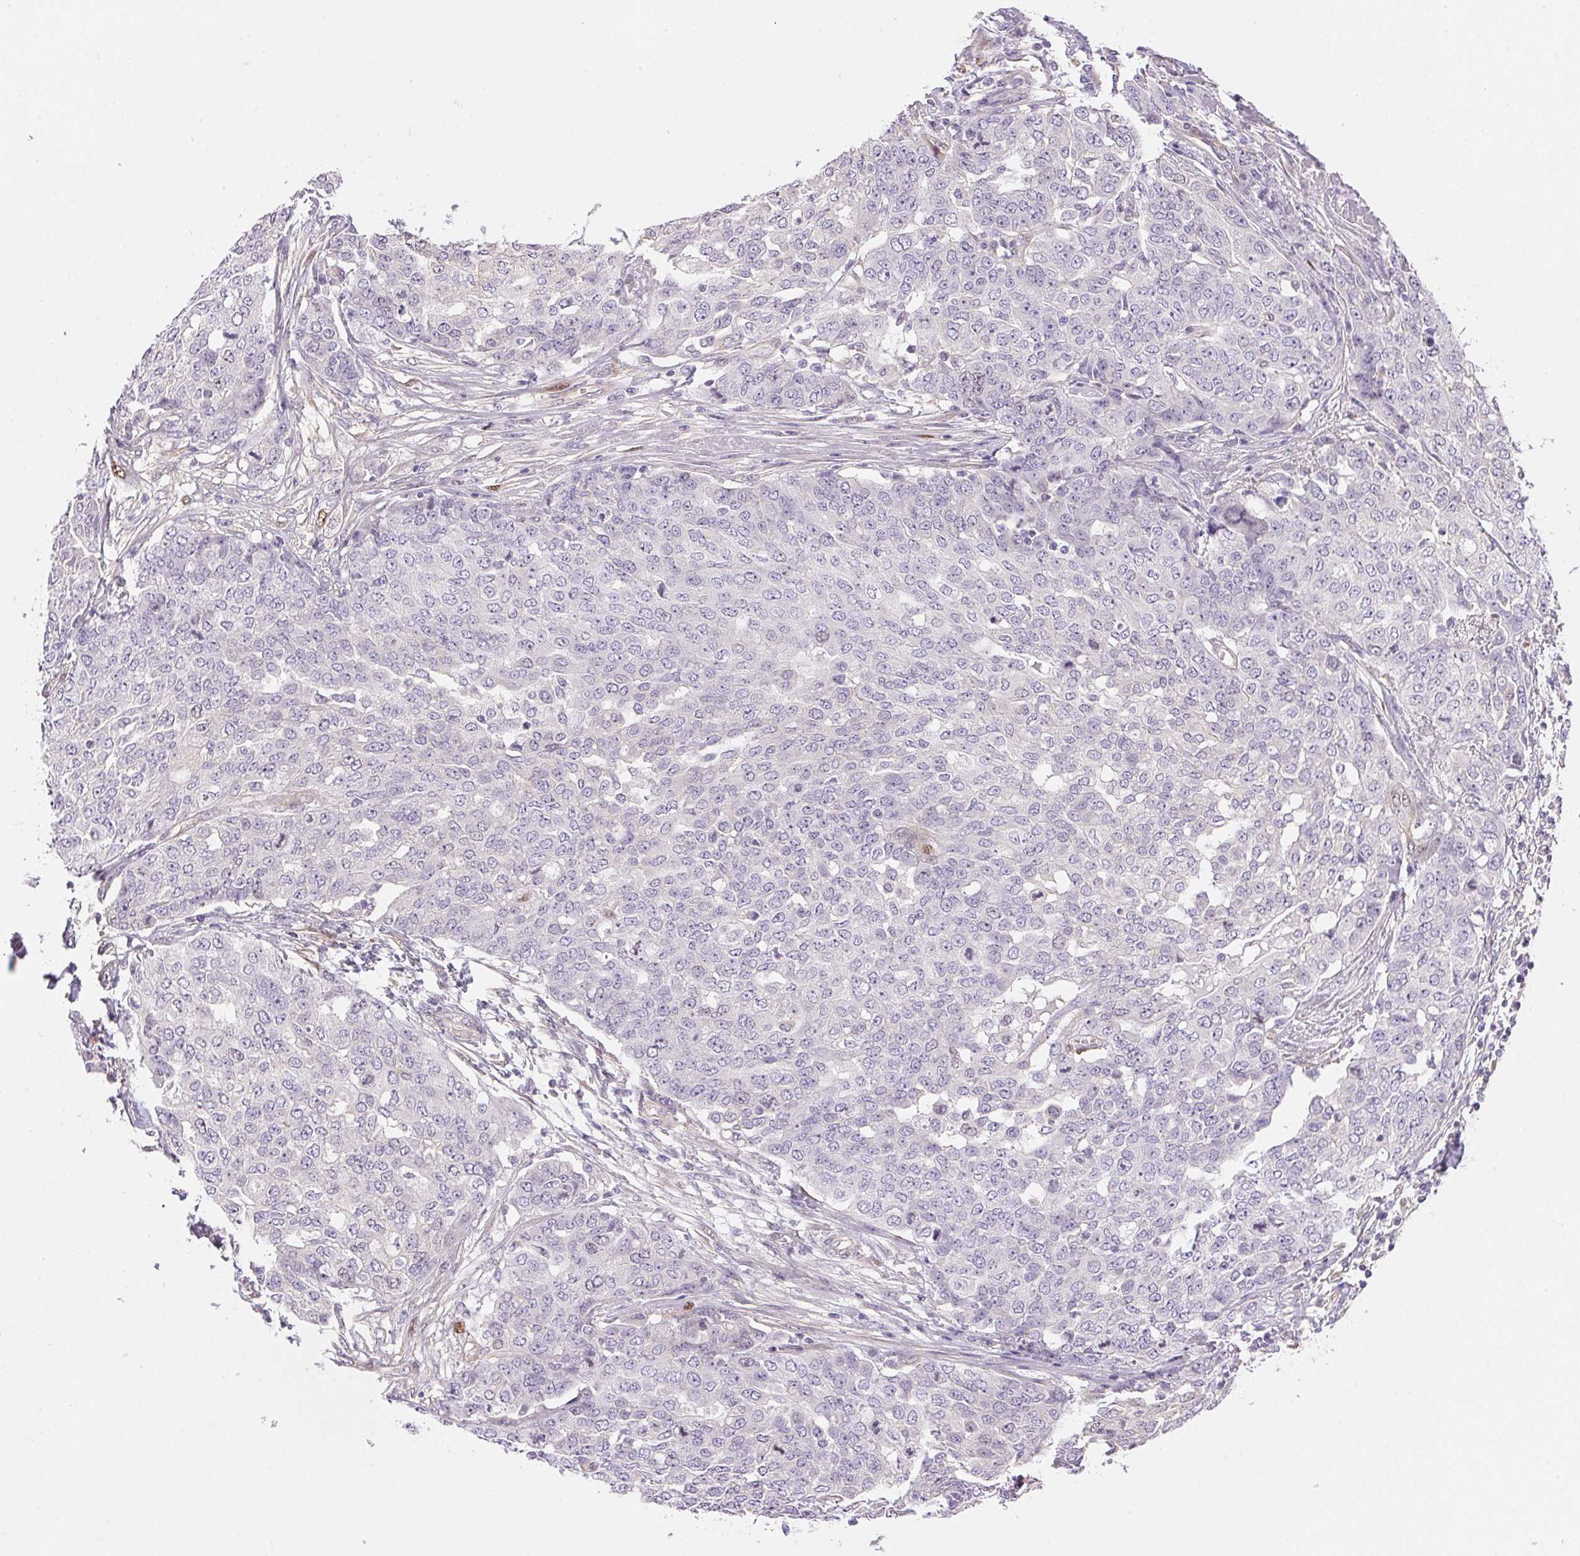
{"staining": {"intensity": "negative", "quantity": "none", "location": "none"}, "tissue": "ovarian cancer", "cell_type": "Tumor cells", "image_type": "cancer", "snomed": [{"axis": "morphology", "description": "Cystadenocarcinoma, serous, NOS"}, {"axis": "topography", "description": "Soft tissue"}, {"axis": "topography", "description": "Ovary"}], "caption": "There is no significant staining in tumor cells of serous cystadenocarcinoma (ovarian).", "gene": "SMTN", "patient": {"sex": "female", "age": 57}}